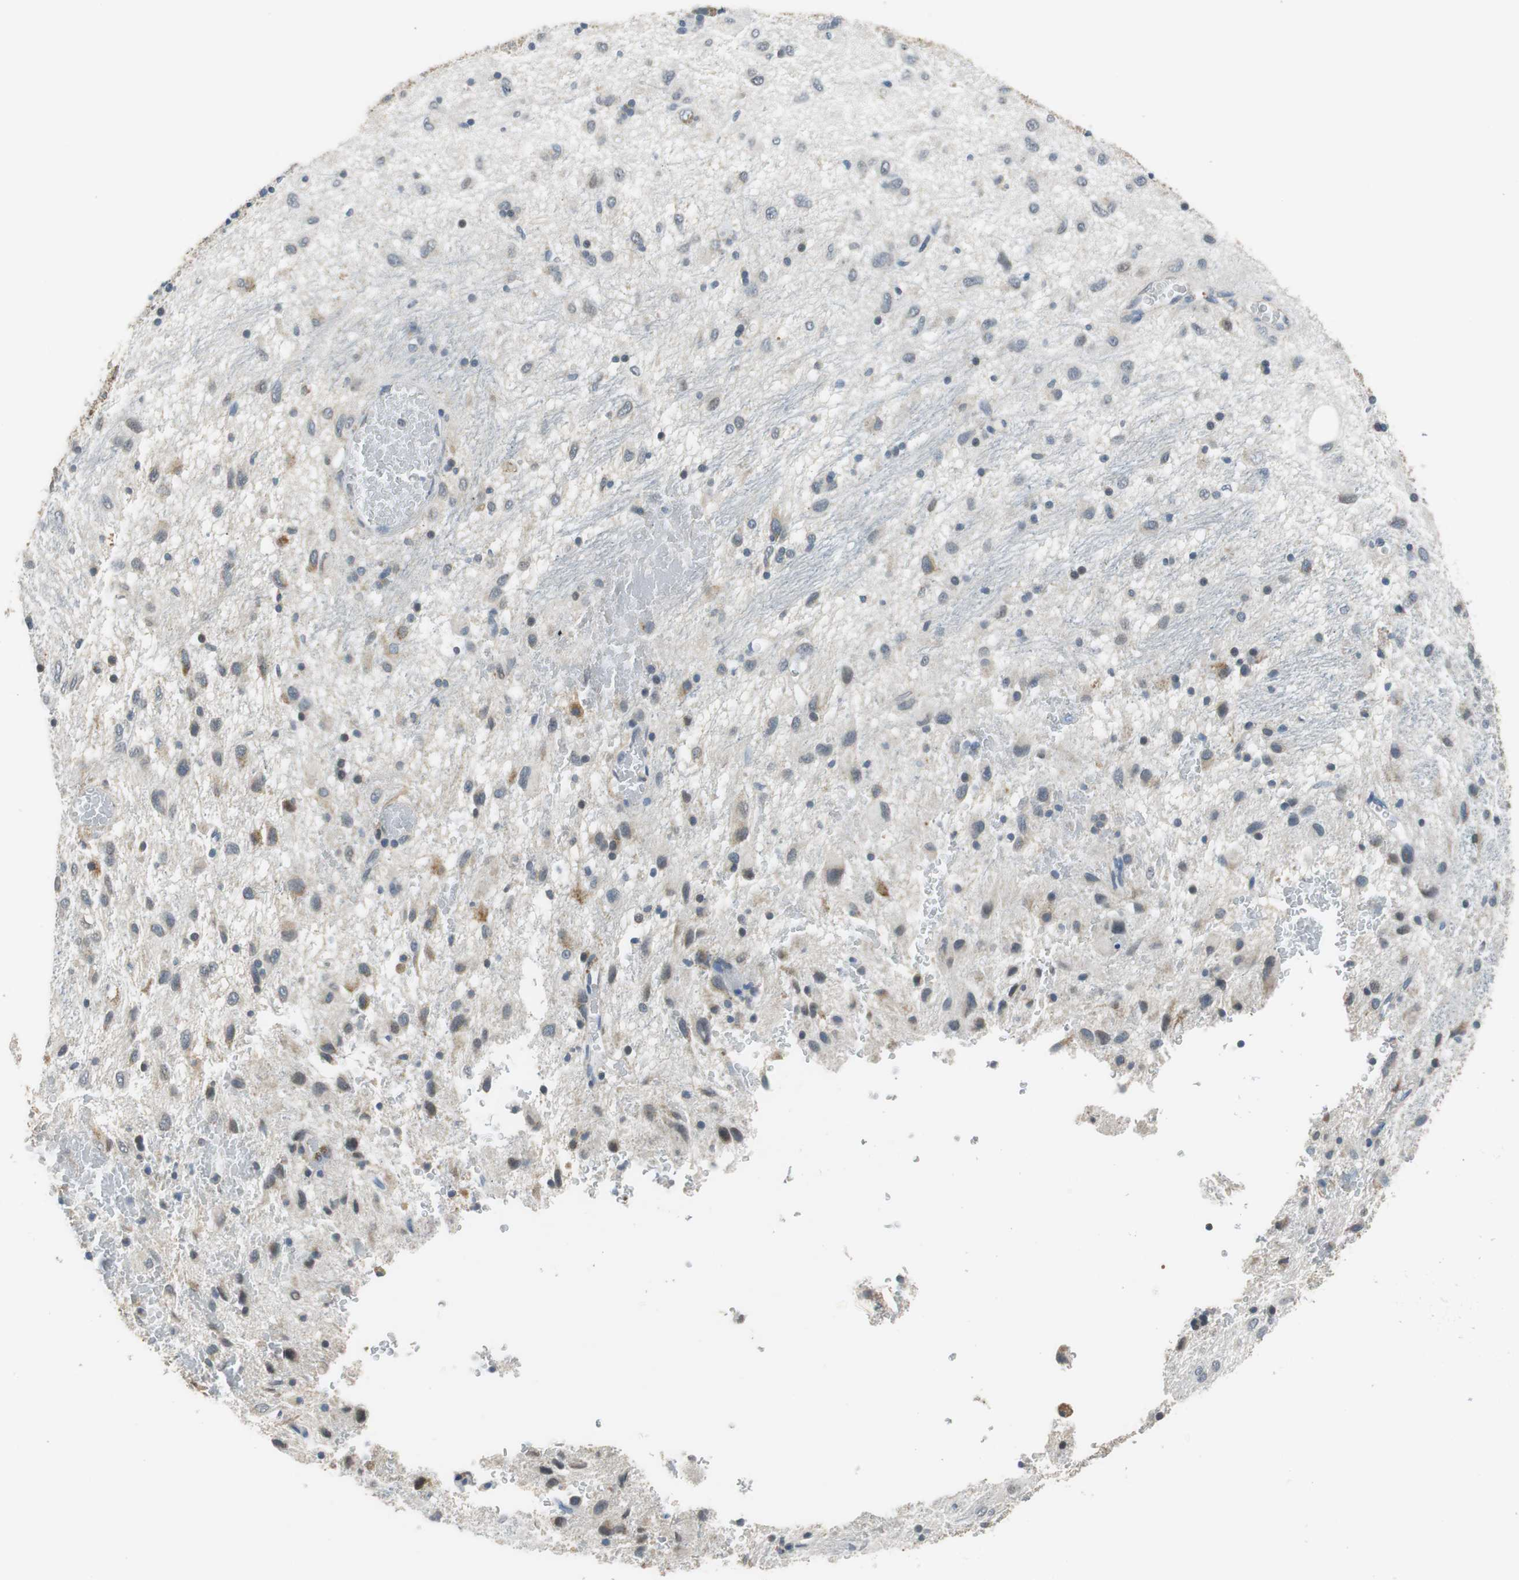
{"staining": {"intensity": "weak", "quantity": "25%-75%", "location": "cytoplasmic/membranous,nuclear"}, "tissue": "glioma", "cell_type": "Tumor cells", "image_type": "cancer", "snomed": [{"axis": "morphology", "description": "Glioma, malignant, Low grade"}, {"axis": "topography", "description": "Brain"}], "caption": "Weak cytoplasmic/membranous and nuclear protein expression is appreciated in approximately 25%-75% of tumor cells in glioma. Immunohistochemistry stains the protein of interest in brown and the nuclei are stained blue.", "gene": "ALDH4A1", "patient": {"sex": "male", "age": 77}}